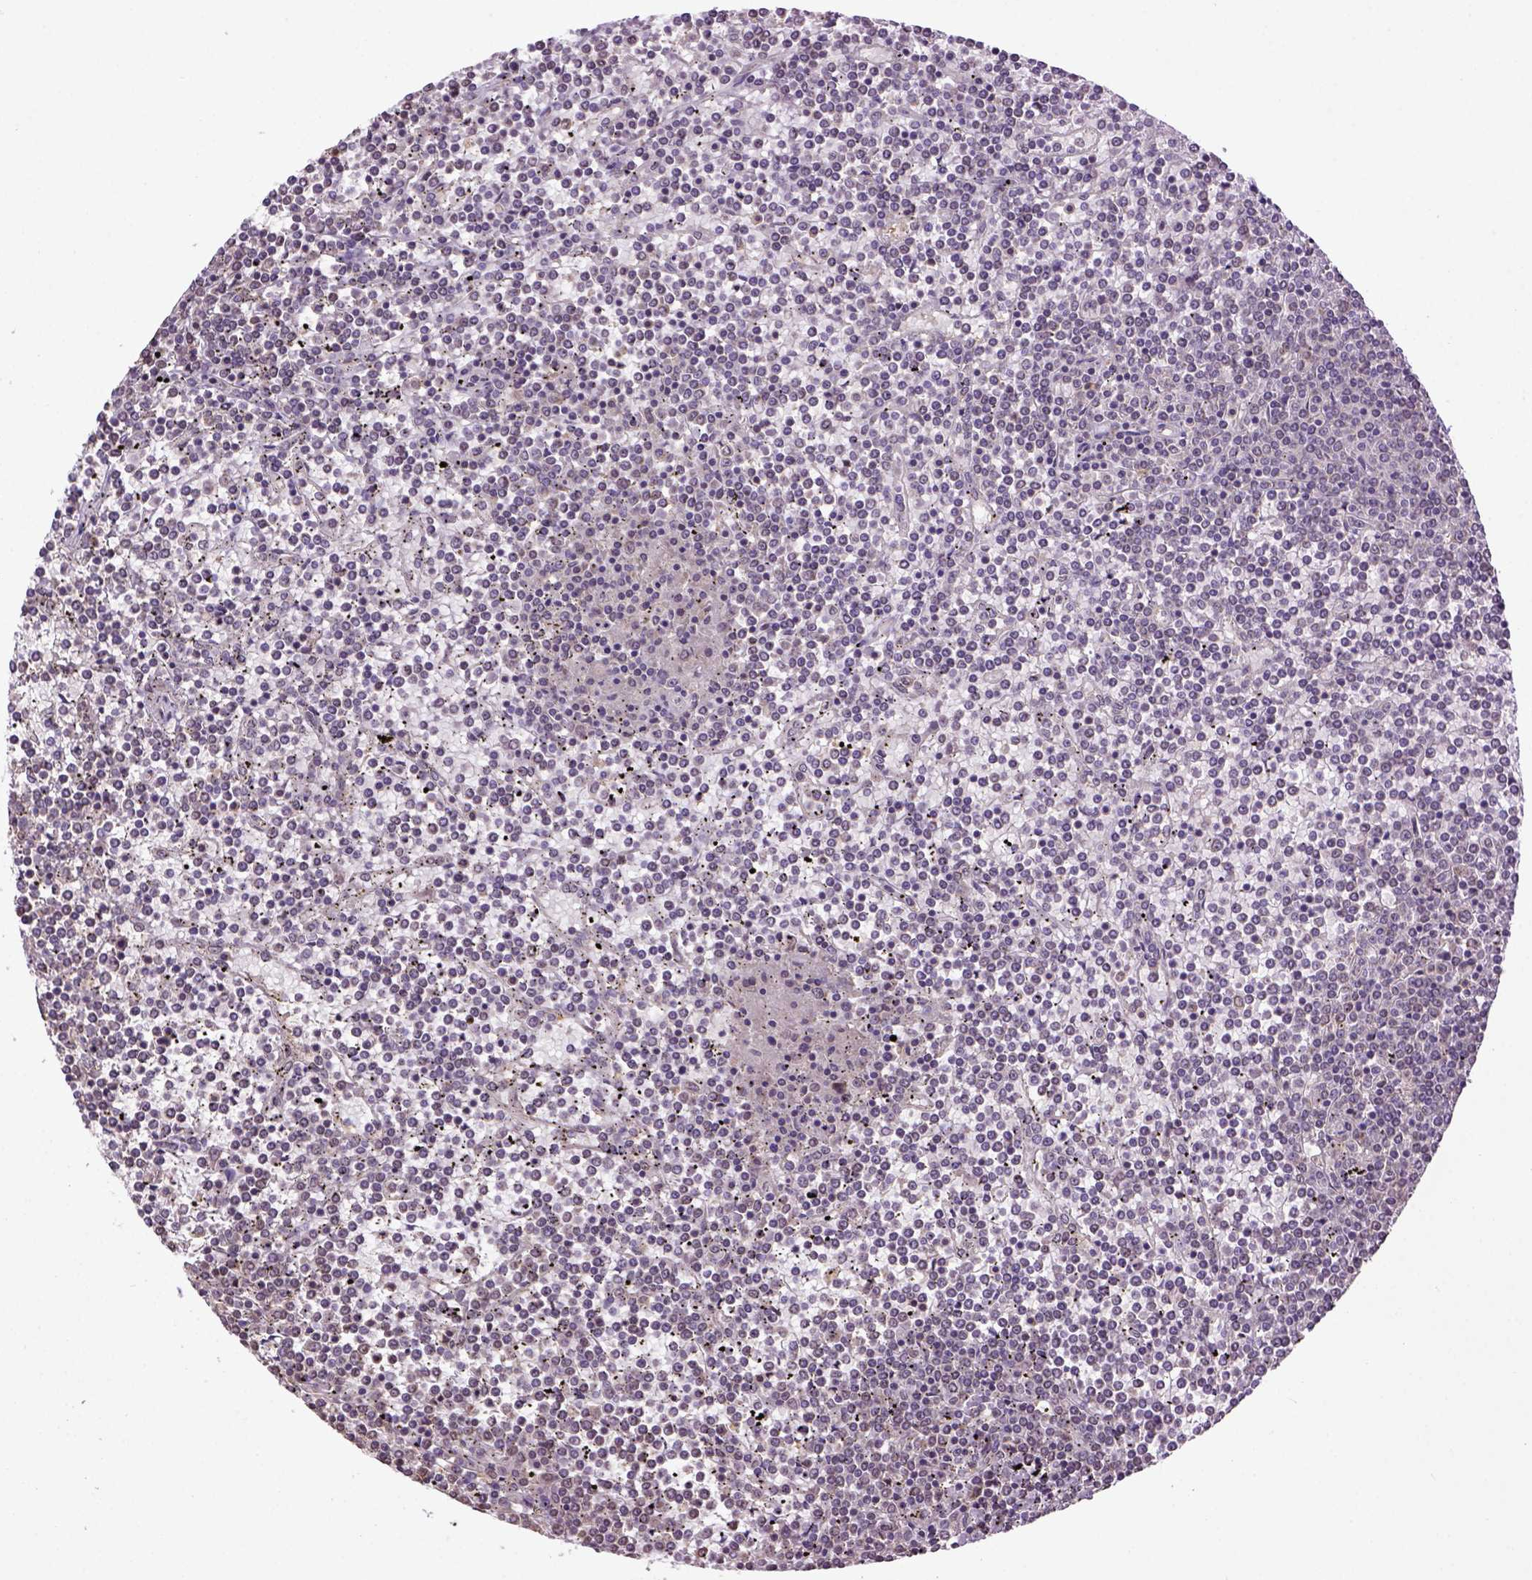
{"staining": {"intensity": "weak", "quantity": "<25%", "location": "cytoplasmic/membranous"}, "tissue": "lymphoma", "cell_type": "Tumor cells", "image_type": "cancer", "snomed": [{"axis": "morphology", "description": "Malignant lymphoma, non-Hodgkin's type, Low grade"}, {"axis": "topography", "description": "Spleen"}], "caption": "The histopathology image exhibits no significant positivity in tumor cells of lymphoma. (DAB (3,3'-diaminobenzidine) IHC visualized using brightfield microscopy, high magnification).", "gene": "WDR17", "patient": {"sex": "female", "age": 19}}